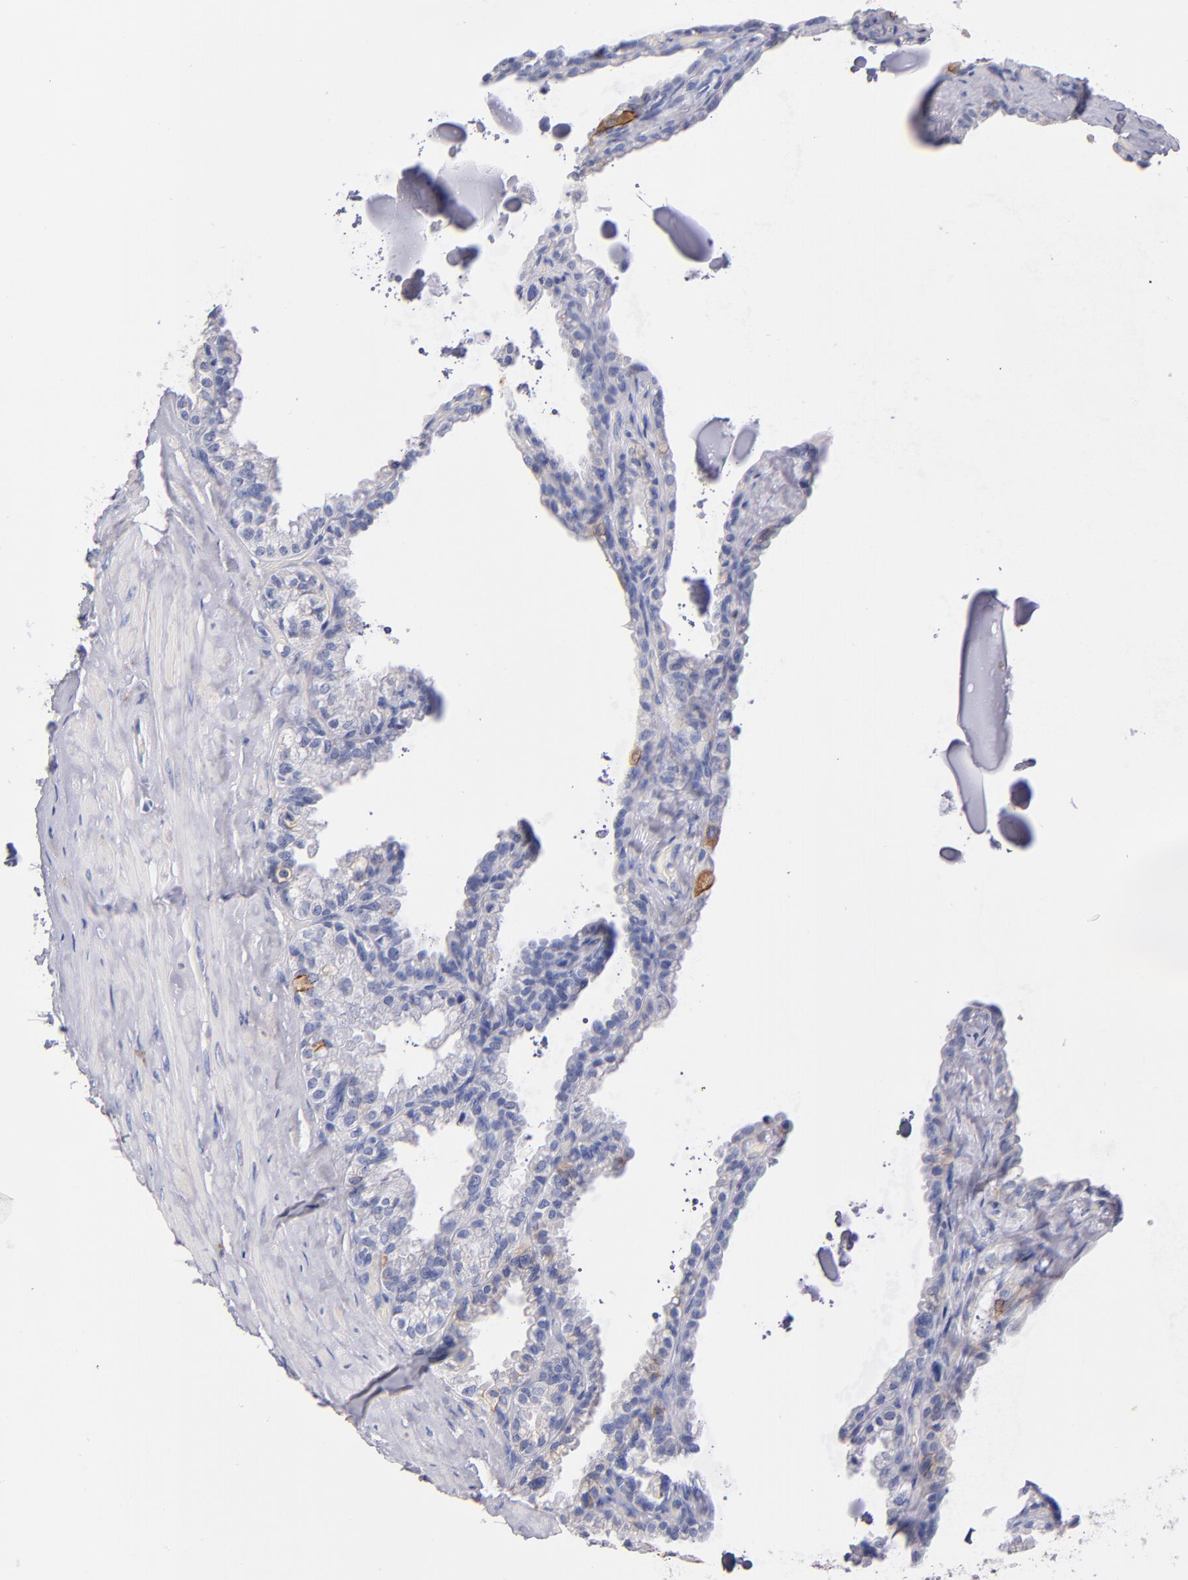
{"staining": {"intensity": "negative", "quantity": "none", "location": "none"}, "tissue": "seminal vesicle", "cell_type": "Glandular cells", "image_type": "normal", "snomed": [{"axis": "morphology", "description": "Normal tissue, NOS"}, {"axis": "morphology", "description": "Inflammation, NOS"}, {"axis": "topography", "description": "Urinary bladder"}, {"axis": "topography", "description": "Prostate"}, {"axis": "topography", "description": "Seminal veicle"}], "caption": "DAB (3,3'-diaminobenzidine) immunohistochemical staining of normal seminal vesicle demonstrates no significant positivity in glandular cells.", "gene": "KIT", "patient": {"sex": "male", "age": 82}}